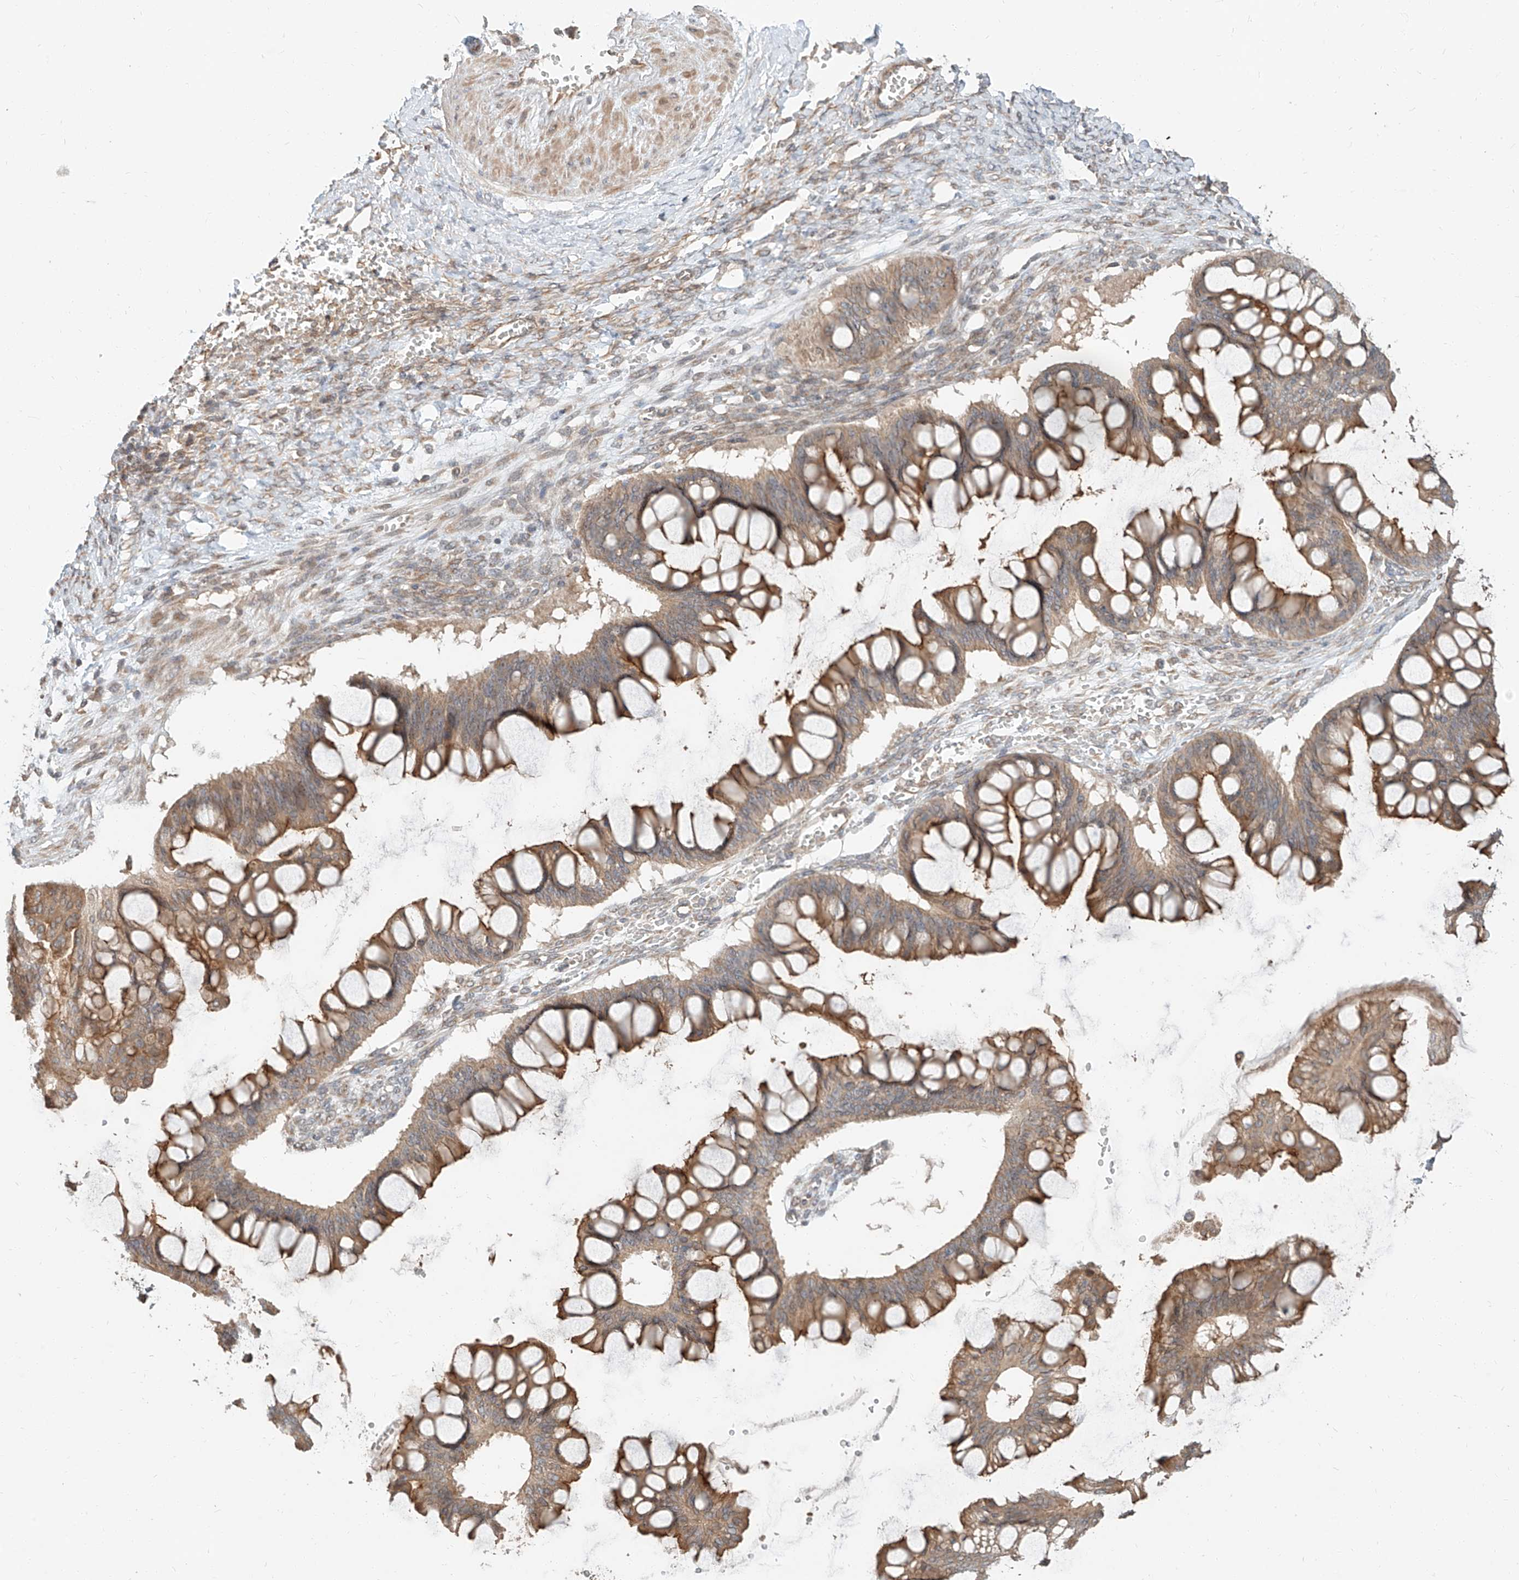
{"staining": {"intensity": "moderate", "quantity": ">75%", "location": "cytoplasmic/membranous"}, "tissue": "ovarian cancer", "cell_type": "Tumor cells", "image_type": "cancer", "snomed": [{"axis": "morphology", "description": "Cystadenocarcinoma, mucinous, NOS"}, {"axis": "topography", "description": "Ovary"}], "caption": "Ovarian cancer stained with a brown dye reveals moderate cytoplasmic/membranous positive positivity in approximately >75% of tumor cells.", "gene": "STX19", "patient": {"sex": "female", "age": 73}}